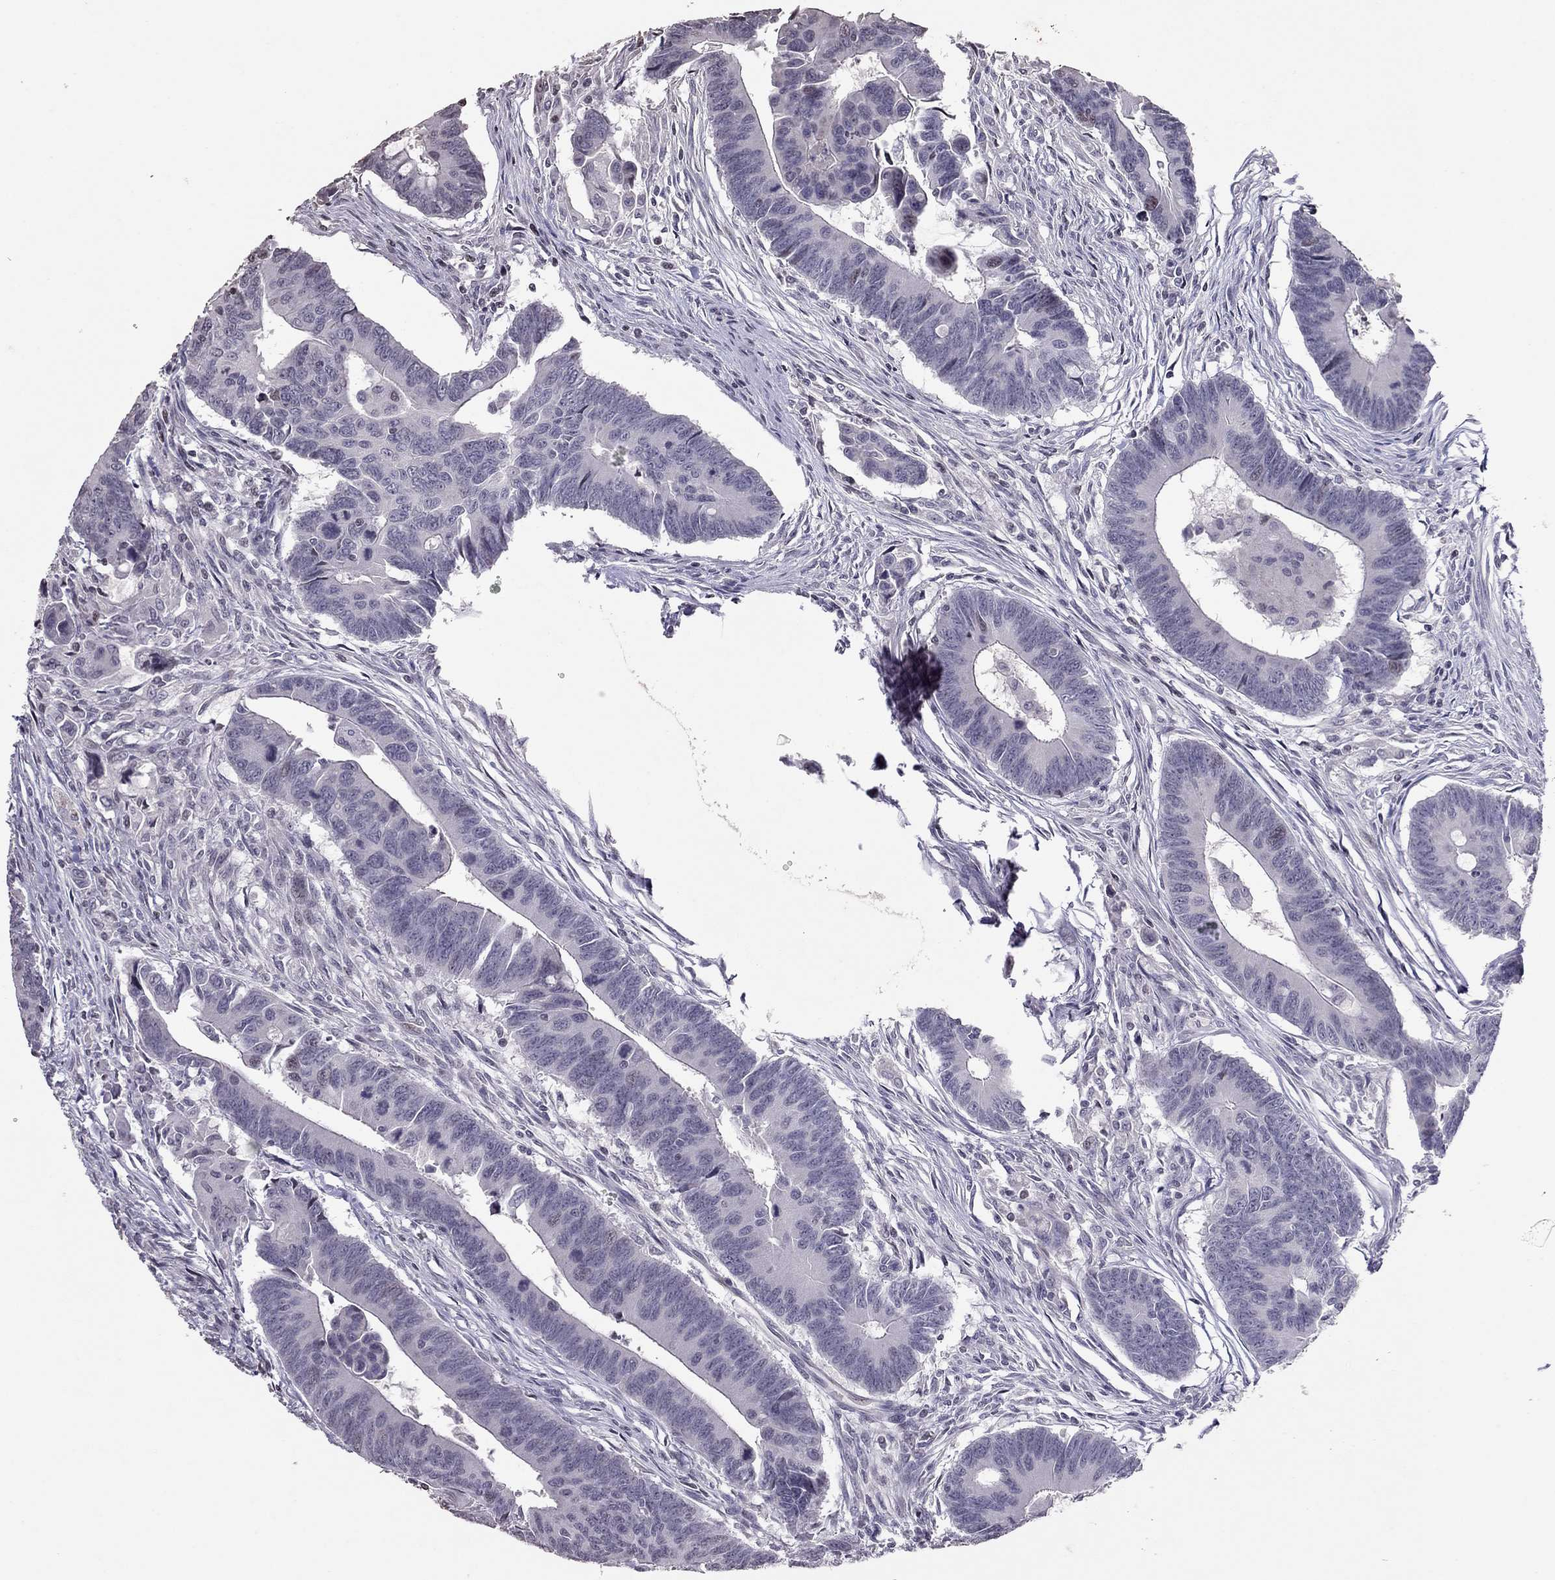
{"staining": {"intensity": "negative", "quantity": "none", "location": "none"}, "tissue": "colorectal cancer", "cell_type": "Tumor cells", "image_type": "cancer", "snomed": [{"axis": "morphology", "description": "Adenocarcinoma, NOS"}, {"axis": "topography", "description": "Rectum"}], "caption": "This micrograph is of colorectal cancer (adenocarcinoma) stained with immunohistochemistry to label a protein in brown with the nuclei are counter-stained blue. There is no expression in tumor cells.", "gene": "TSHB", "patient": {"sex": "male", "age": 67}}